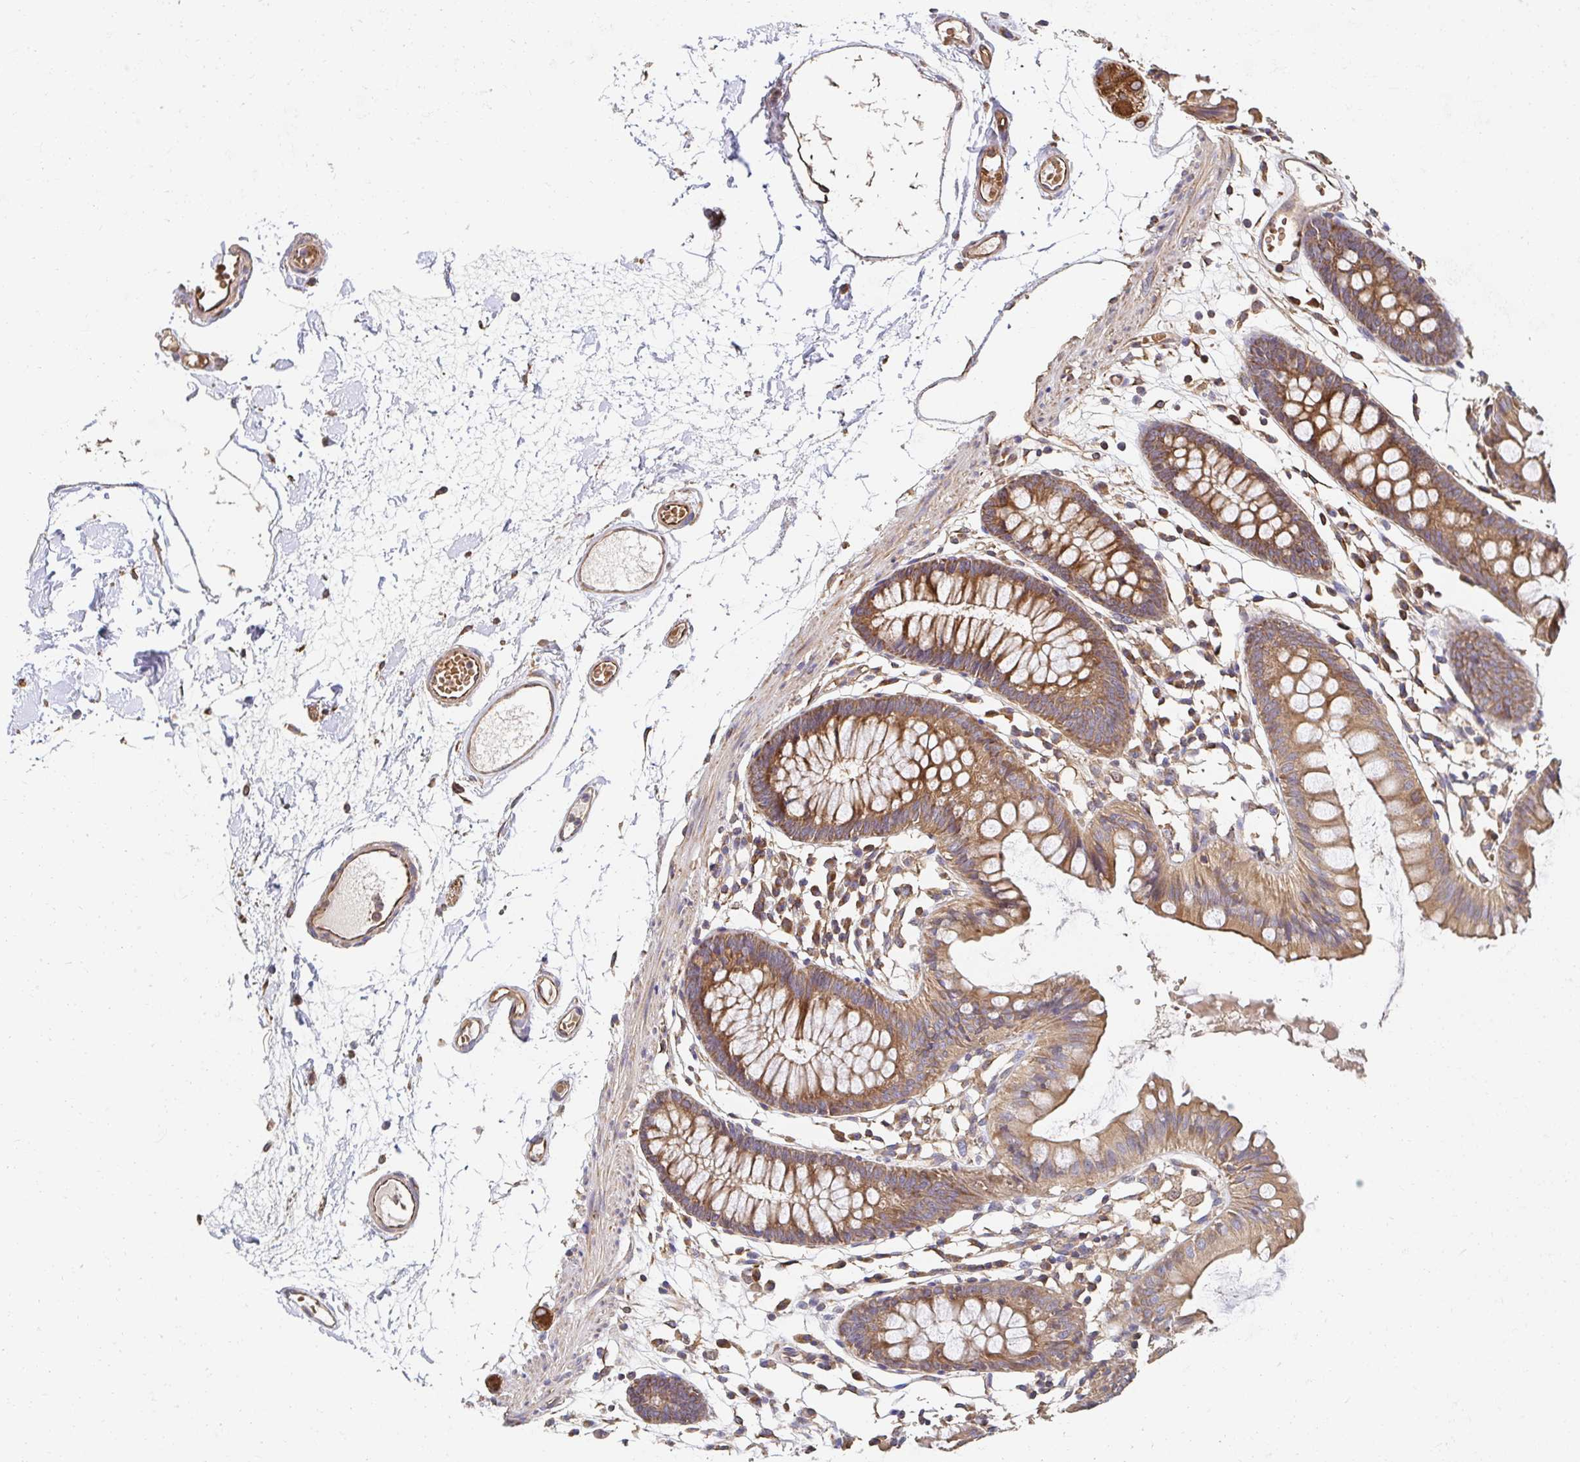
{"staining": {"intensity": "moderate", "quantity": ">75%", "location": "cytoplasmic/membranous"}, "tissue": "colon", "cell_type": "Endothelial cells", "image_type": "normal", "snomed": [{"axis": "morphology", "description": "Normal tissue, NOS"}, {"axis": "topography", "description": "Colon"}], "caption": "A high-resolution histopathology image shows immunohistochemistry (IHC) staining of benign colon, which exhibits moderate cytoplasmic/membranous expression in about >75% of endothelial cells.", "gene": "APBB1", "patient": {"sex": "female", "age": 84}}